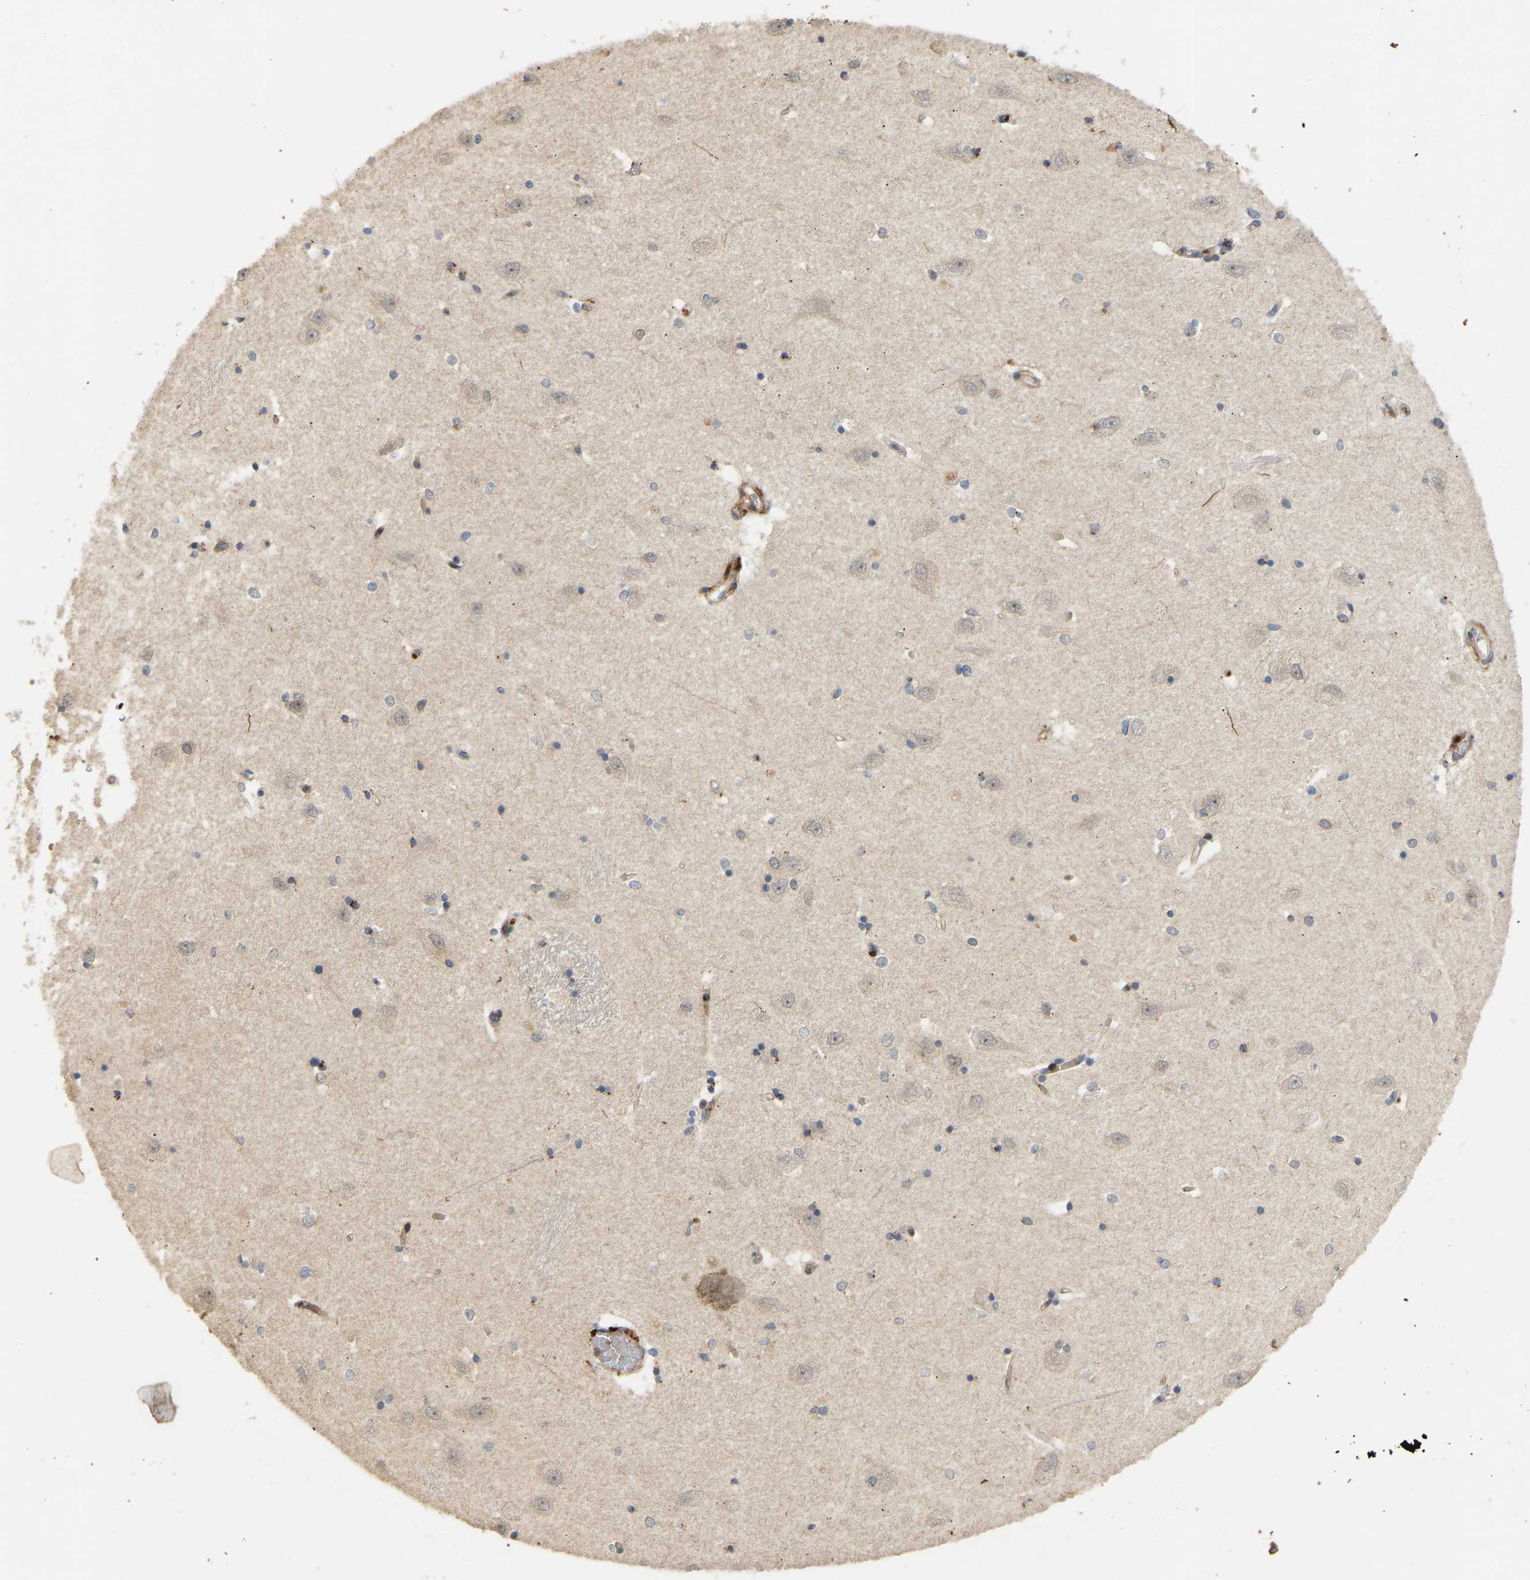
{"staining": {"intensity": "moderate", "quantity": "<25%", "location": "cytoplasmic/membranous"}, "tissue": "hippocampus", "cell_type": "Glial cells", "image_type": "normal", "snomed": [{"axis": "morphology", "description": "Normal tissue, NOS"}, {"axis": "topography", "description": "Hippocampus"}], "caption": "A brown stain highlights moderate cytoplasmic/membranous positivity of a protein in glial cells of normal human hippocampus. (IHC, brightfield microscopy, high magnification).", "gene": "POGLUT2", "patient": {"sex": "male", "age": 45}}